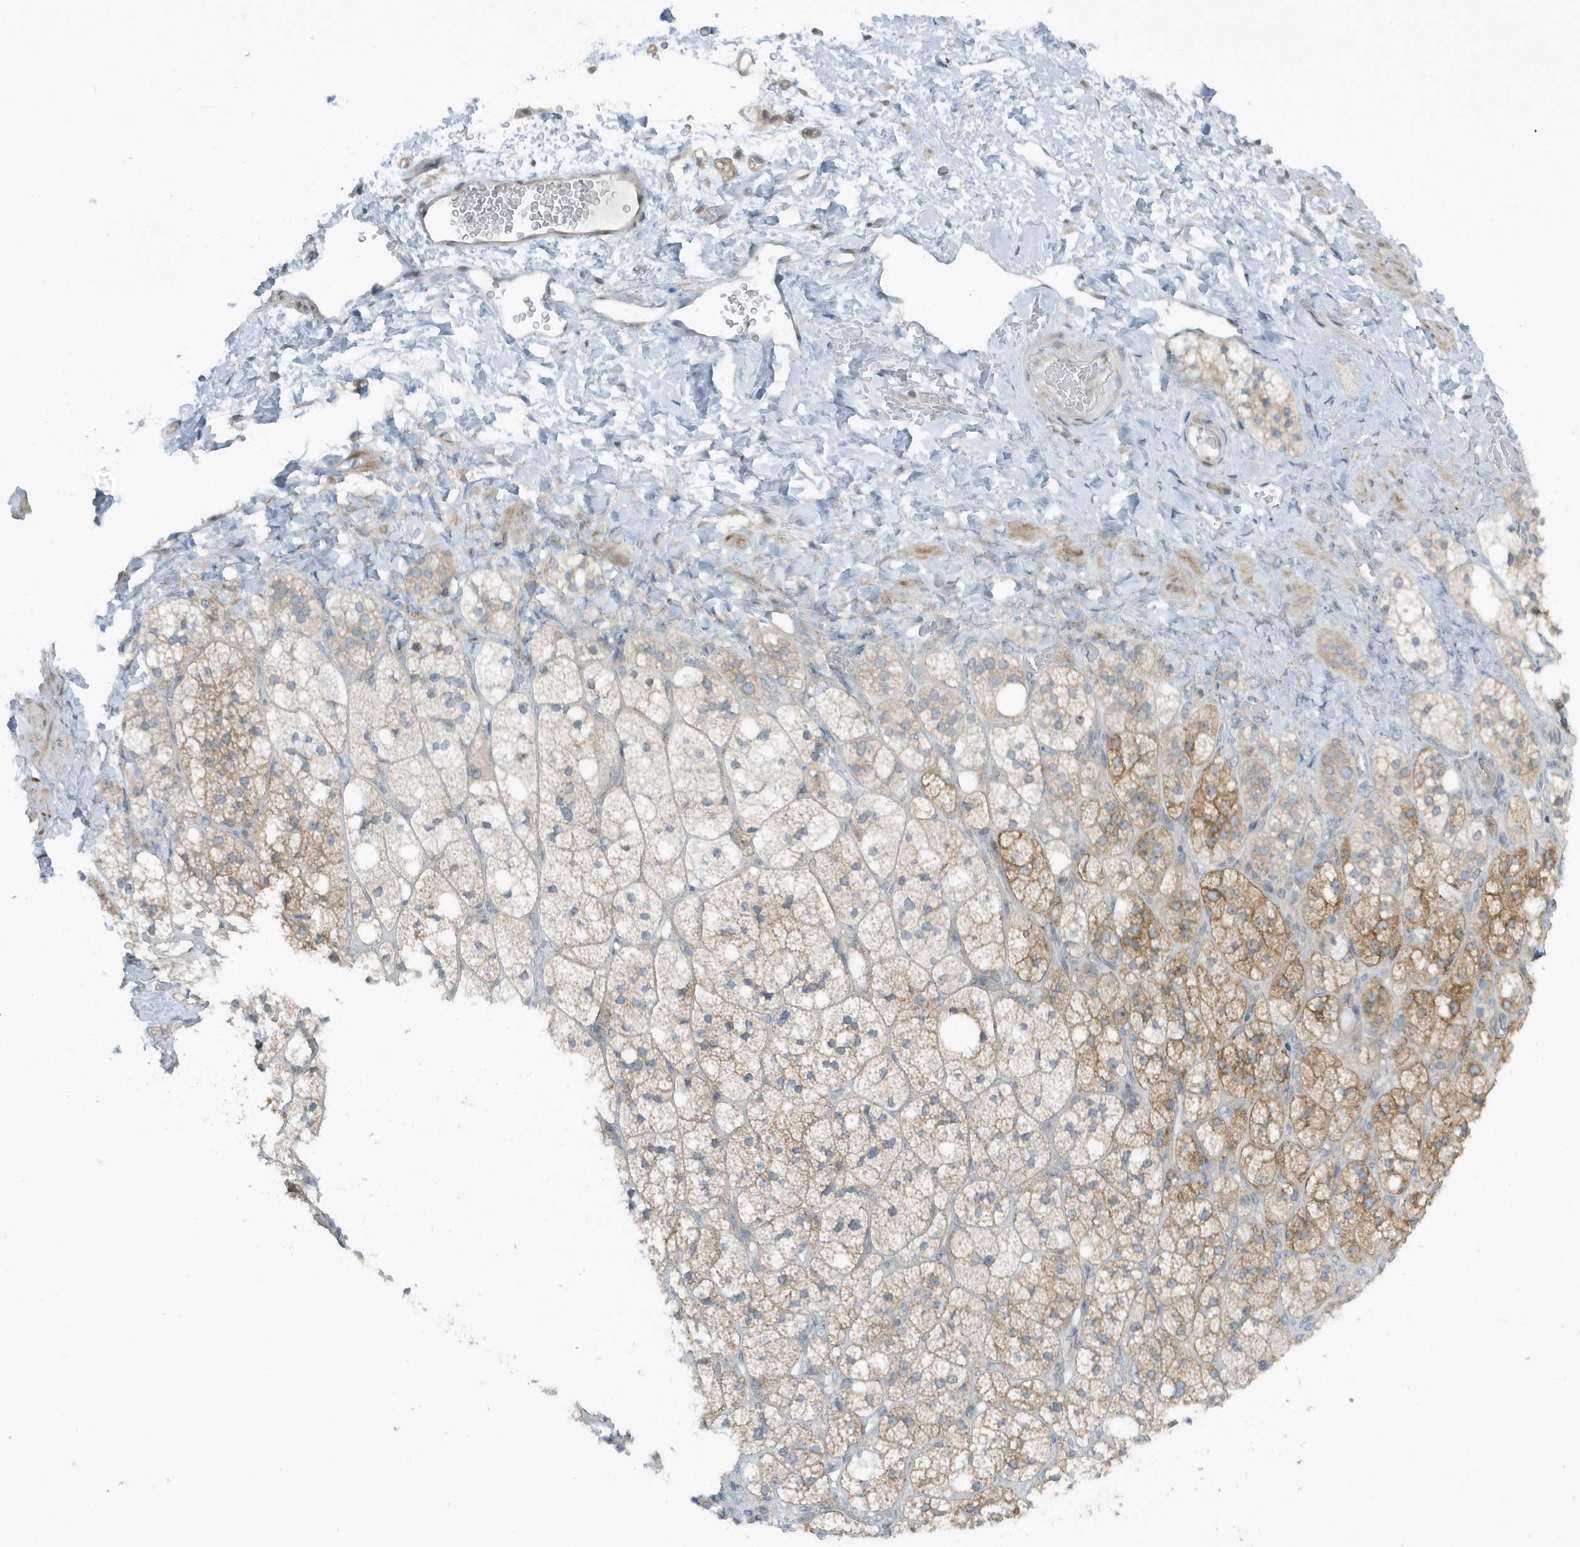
{"staining": {"intensity": "moderate", "quantity": "25%-75%", "location": "cytoplasmic/membranous"}, "tissue": "adrenal gland", "cell_type": "Glandular cells", "image_type": "normal", "snomed": [{"axis": "morphology", "description": "Normal tissue, NOS"}, {"axis": "topography", "description": "Adrenal gland"}], "caption": "A high-resolution image shows IHC staining of unremarkable adrenal gland, which displays moderate cytoplasmic/membranous staining in approximately 25%-75% of glandular cells.", "gene": "SCN3A", "patient": {"sex": "male", "age": 61}}